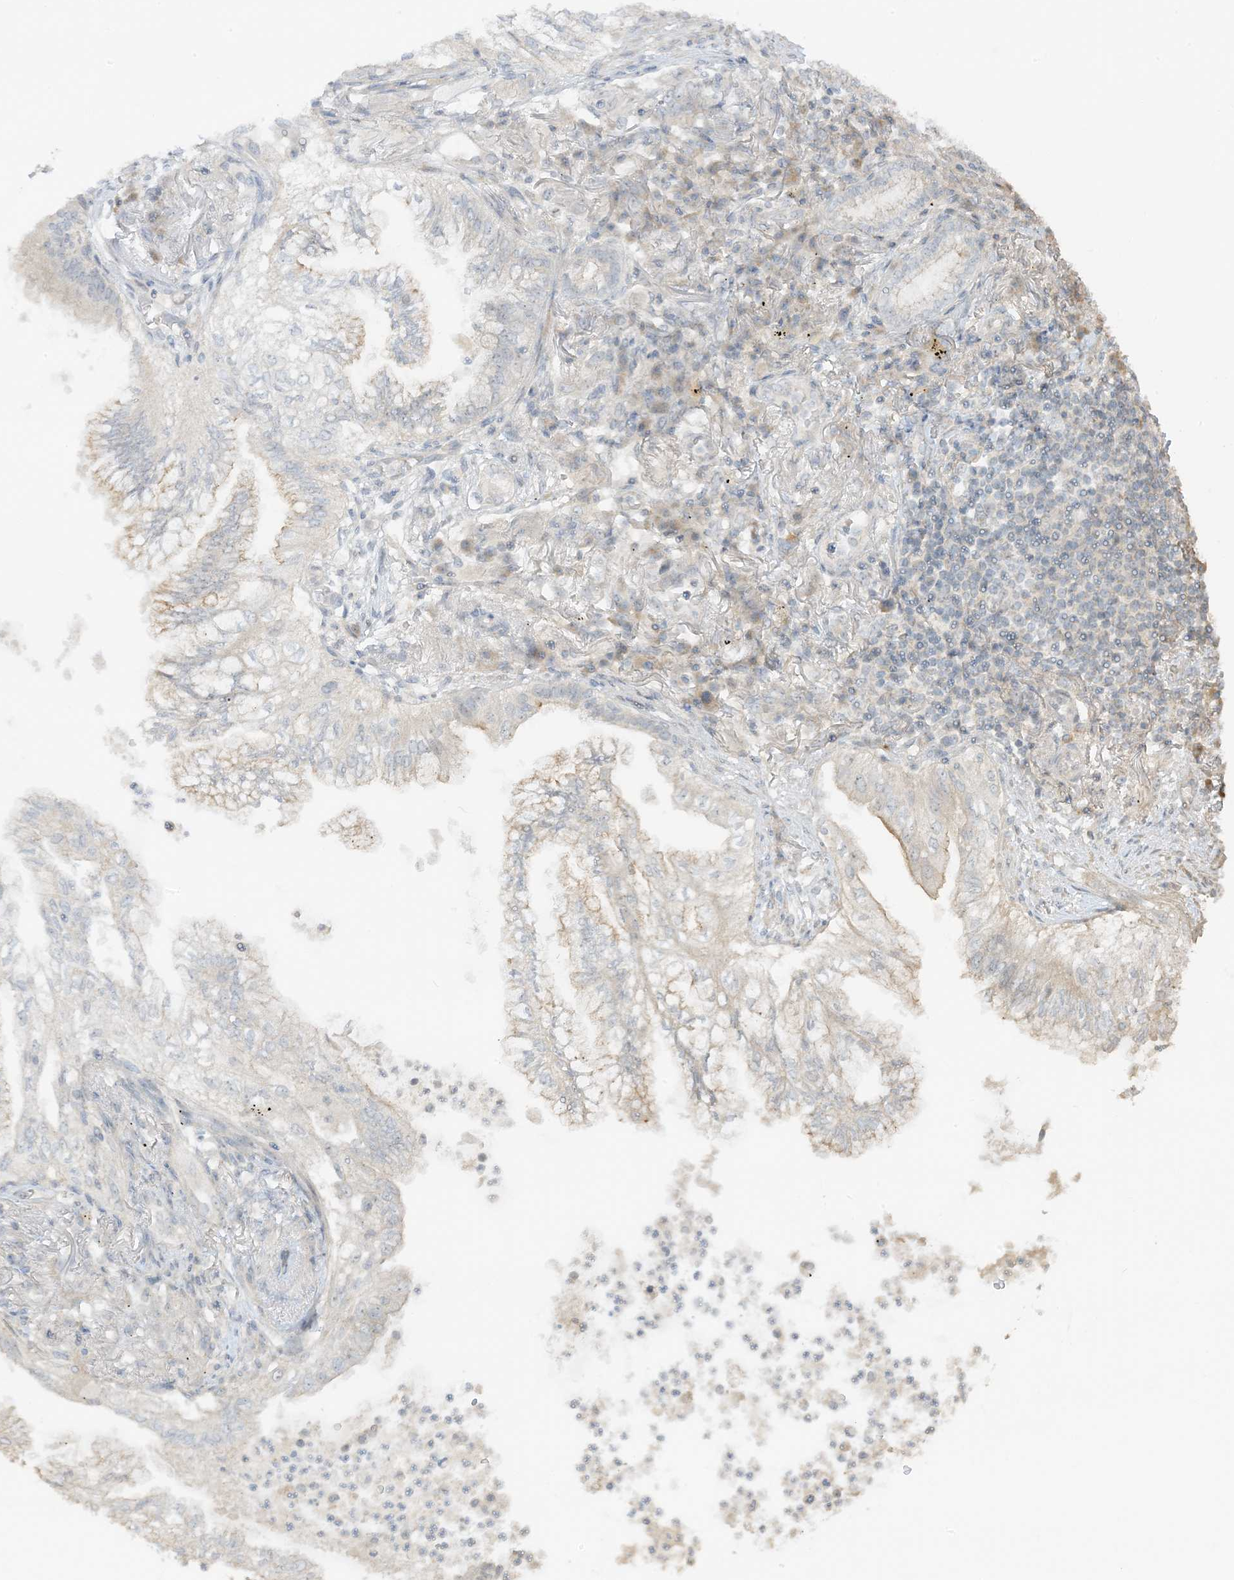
{"staining": {"intensity": "weak", "quantity": "<25%", "location": "cytoplasmic/membranous"}, "tissue": "lung cancer", "cell_type": "Tumor cells", "image_type": "cancer", "snomed": [{"axis": "morphology", "description": "Adenocarcinoma, NOS"}, {"axis": "topography", "description": "Lung"}], "caption": "There is no significant expression in tumor cells of lung cancer (adenocarcinoma). Nuclei are stained in blue.", "gene": "ETAA1", "patient": {"sex": "female", "age": 70}}